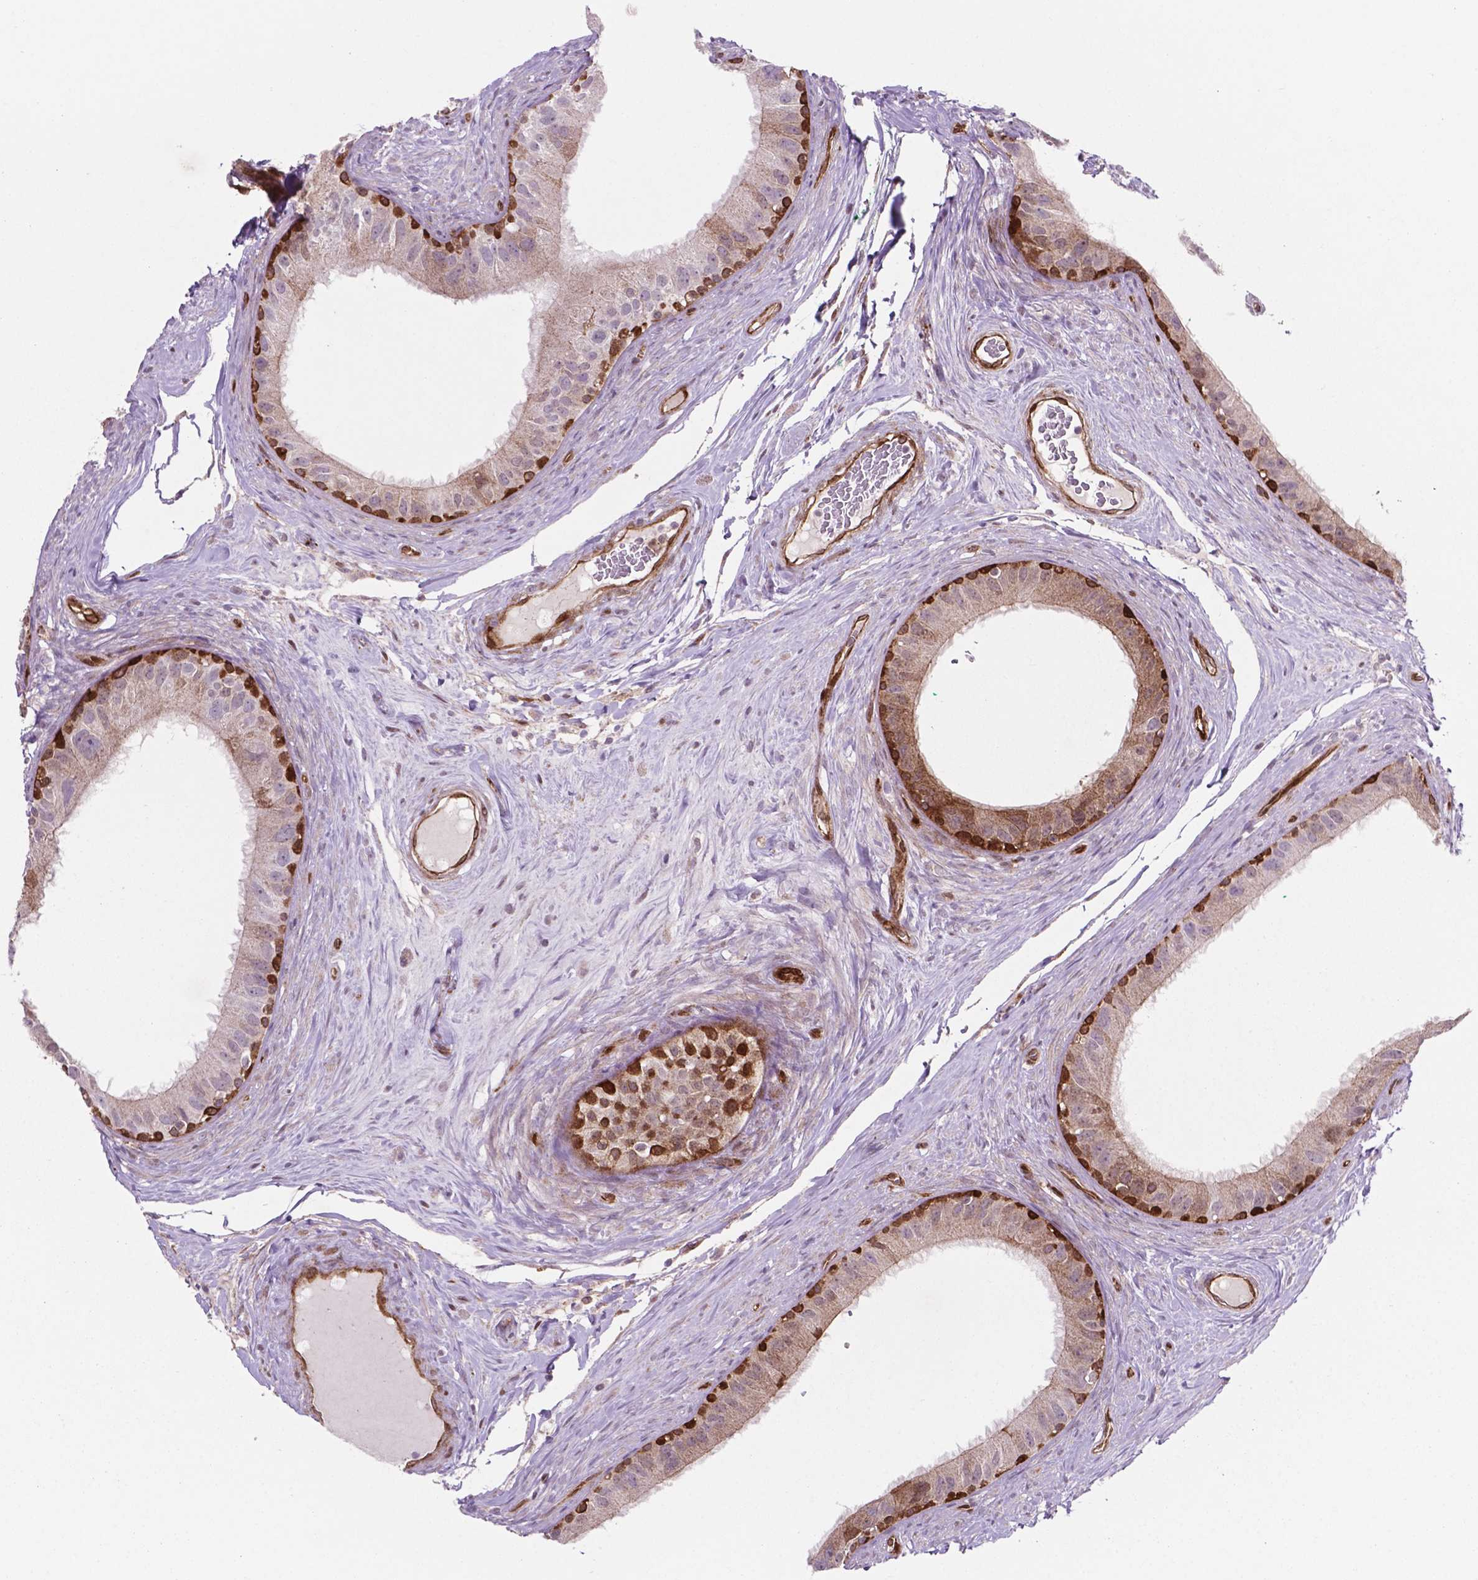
{"staining": {"intensity": "moderate", "quantity": "<25%", "location": "cytoplasmic/membranous"}, "tissue": "epididymis", "cell_type": "Glandular cells", "image_type": "normal", "snomed": [{"axis": "morphology", "description": "Normal tissue, NOS"}, {"axis": "topography", "description": "Epididymis"}], "caption": "A brown stain labels moderate cytoplasmic/membranous expression of a protein in glandular cells of unremarkable epididymis.", "gene": "LDHA", "patient": {"sex": "male", "age": 59}}